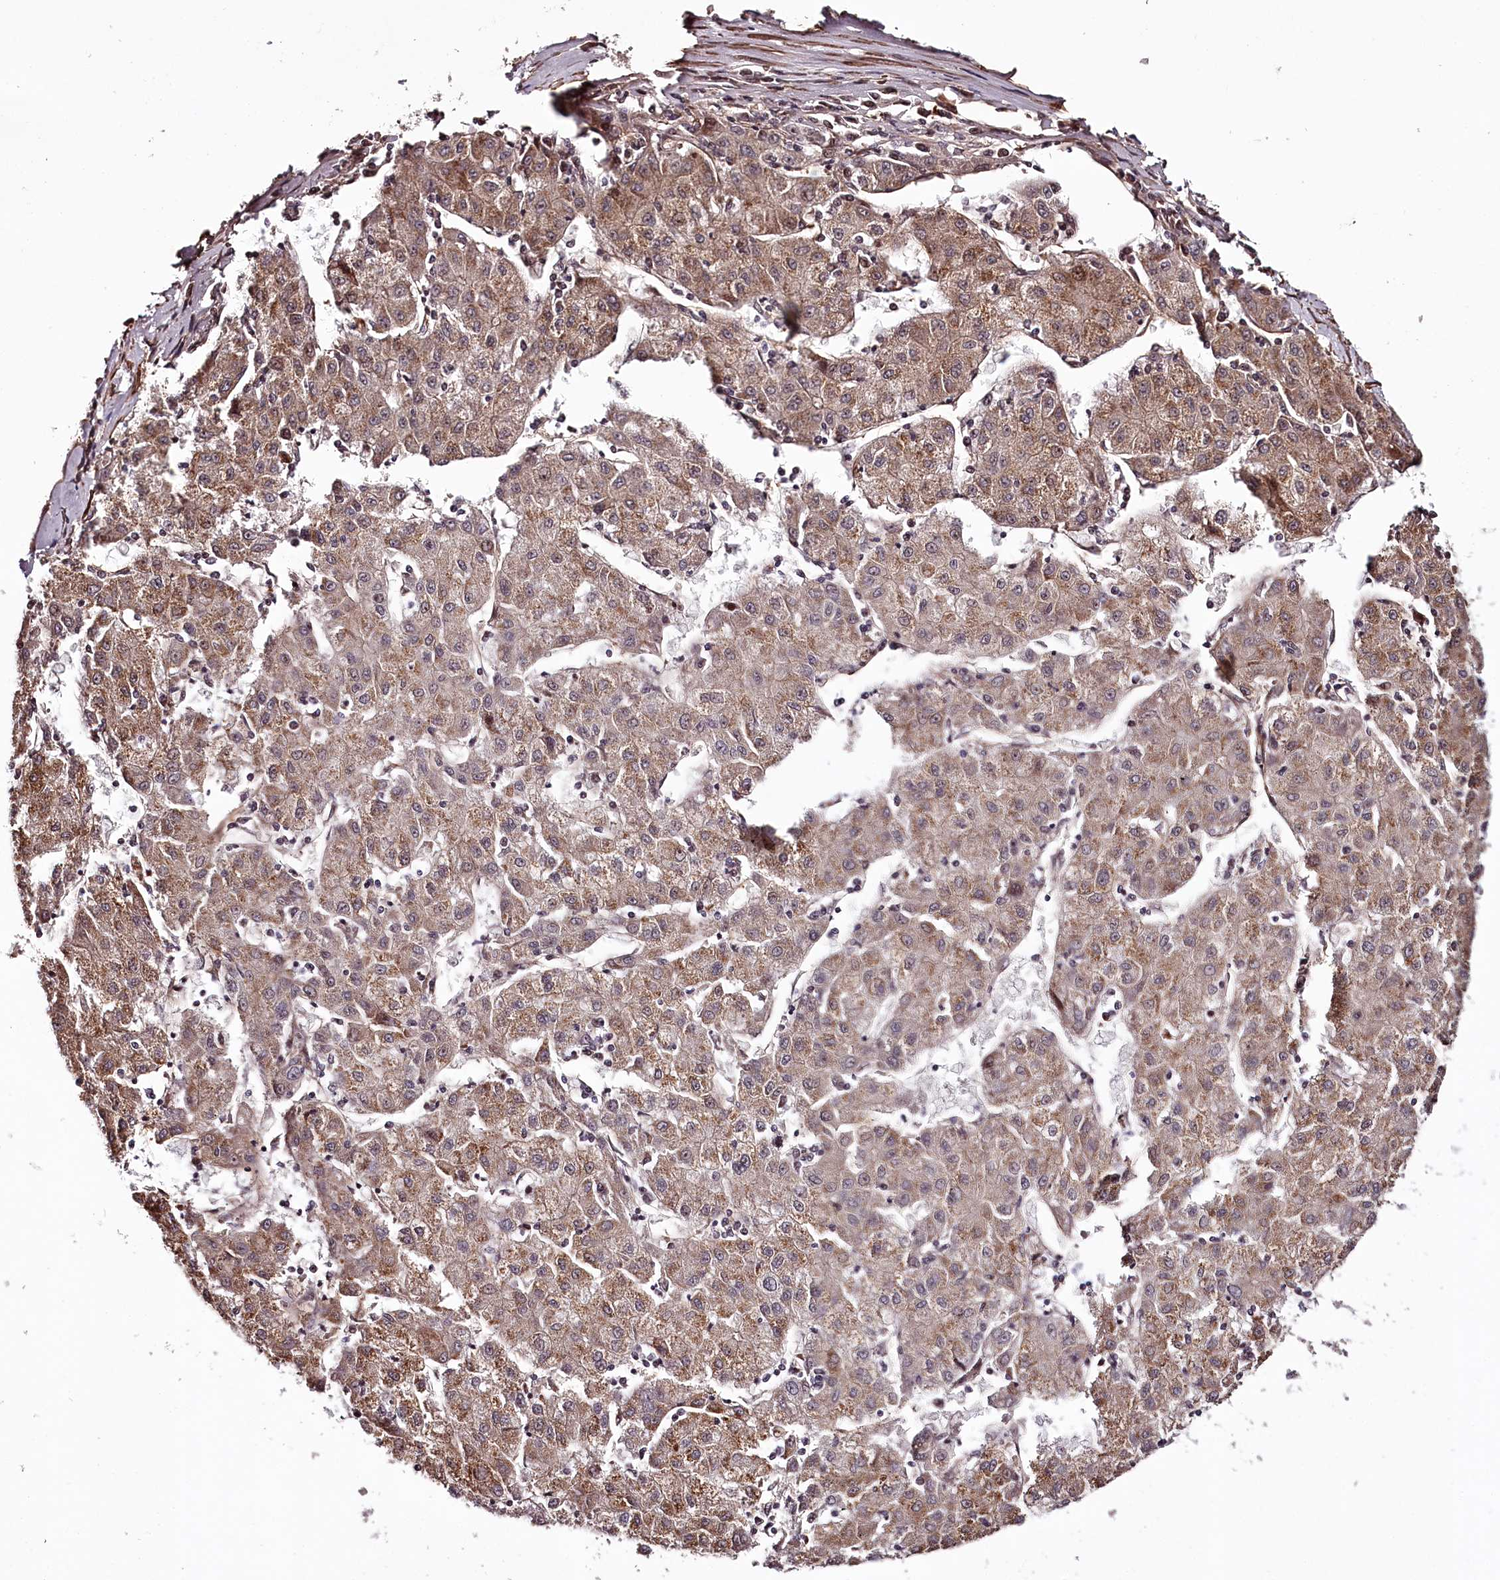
{"staining": {"intensity": "moderate", "quantity": ">75%", "location": "cytoplasmic/membranous"}, "tissue": "liver cancer", "cell_type": "Tumor cells", "image_type": "cancer", "snomed": [{"axis": "morphology", "description": "Carcinoma, Hepatocellular, NOS"}, {"axis": "topography", "description": "Liver"}], "caption": "Protein analysis of liver hepatocellular carcinoma tissue reveals moderate cytoplasmic/membranous staining in about >75% of tumor cells.", "gene": "TTC33", "patient": {"sex": "male", "age": 72}}